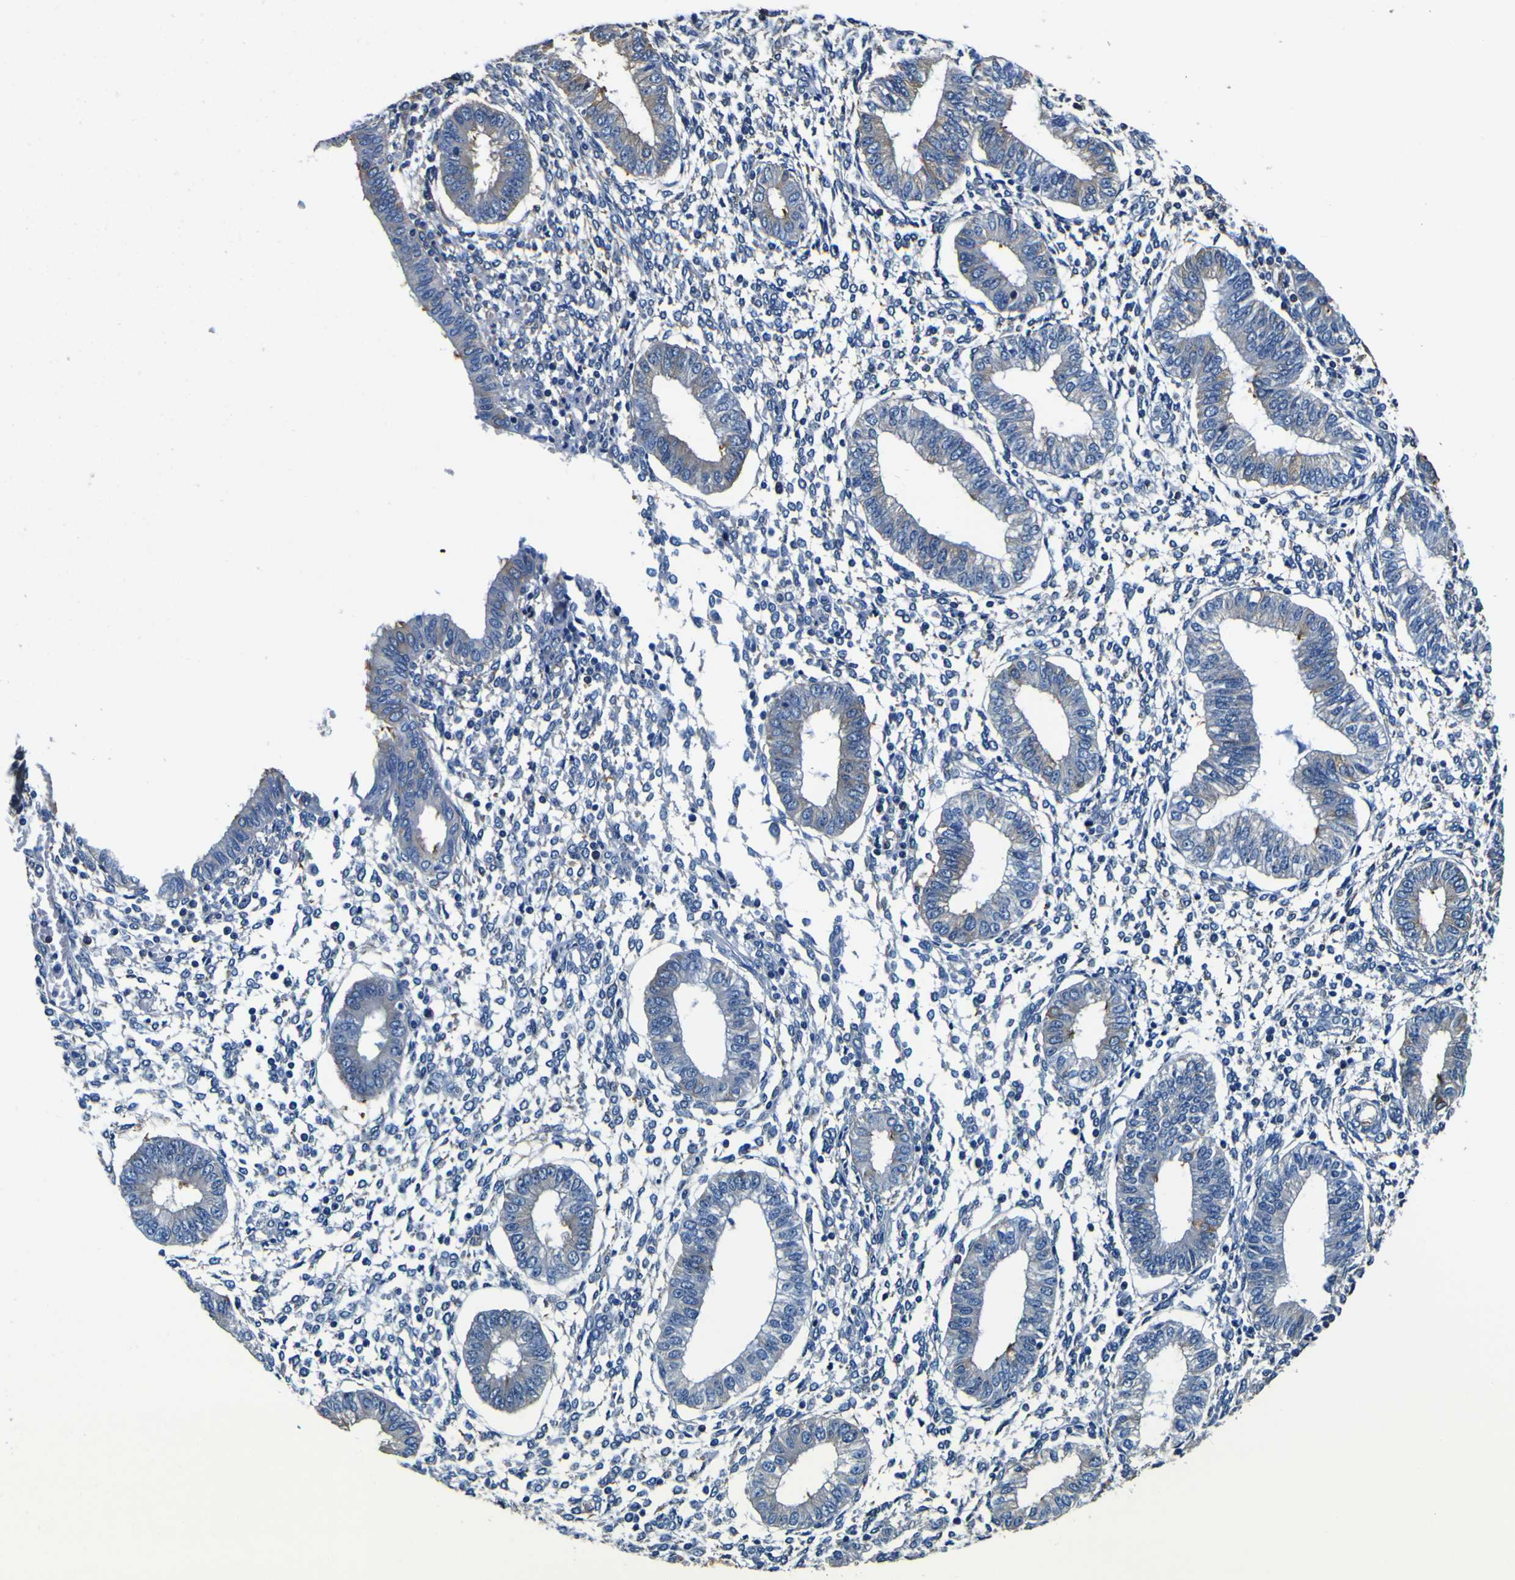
{"staining": {"intensity": "moderate", "quantity": "25%-75%", "location": "cytoplasmic/membranous"}, "tissue": "endometrium", "cell_type": "Cells in endometrial stroma", "image_type": "normal", "snomed": [{"axis": "morphology", "description": "Normal tissue, NOS"}, {"axis": "topography", "description": "Endometrium"}], "caption": "IHC of unremarkable human endometrium exhibits medium levels of moderate cytoplasmic/membranous positivity in about 25%-75% of cells in endometrial stroma. The protein is stained brown, and the nuclei are stained in blue (DAB (3,3'-diaminobenzidine) IHC with brightfield microscopy, high magnification).", "gene": "TUBA1B", "patient": {"sex": "female", "age": 50}}